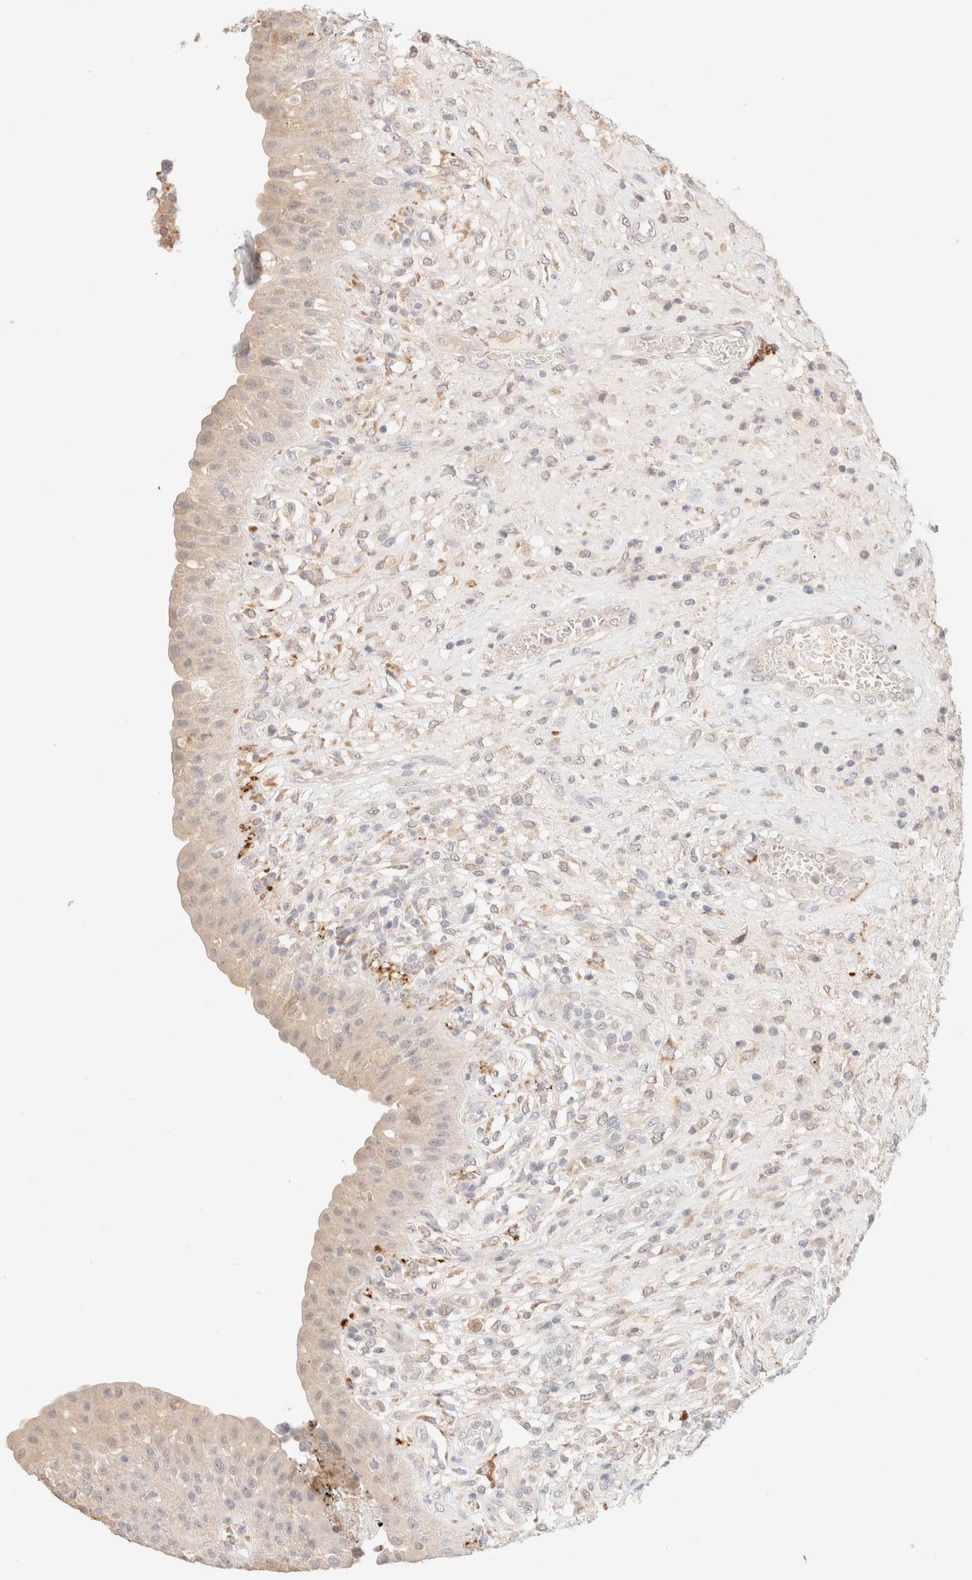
{"staining": {"intensity": "weak", "quantity": "<25%", "location": "cytoplasmic/membranous"}, "tissue": "urinary bladder", "cell_type": "Urothelial cells", "image_type": "normal", "snomed": [{"axis": "morphology", "description": "Normal tissue, NOS"}, {"axis": "topography", "description": "Urinary bladder"}], "caption": "A high-resolution image shows immunohistochemistry (IHC) staining of unremarkable urinary bladder, which shows no significant expression in urothelial cells.", "gene": "SNTB1", "patient": {"sex": "female", "age": 62}}